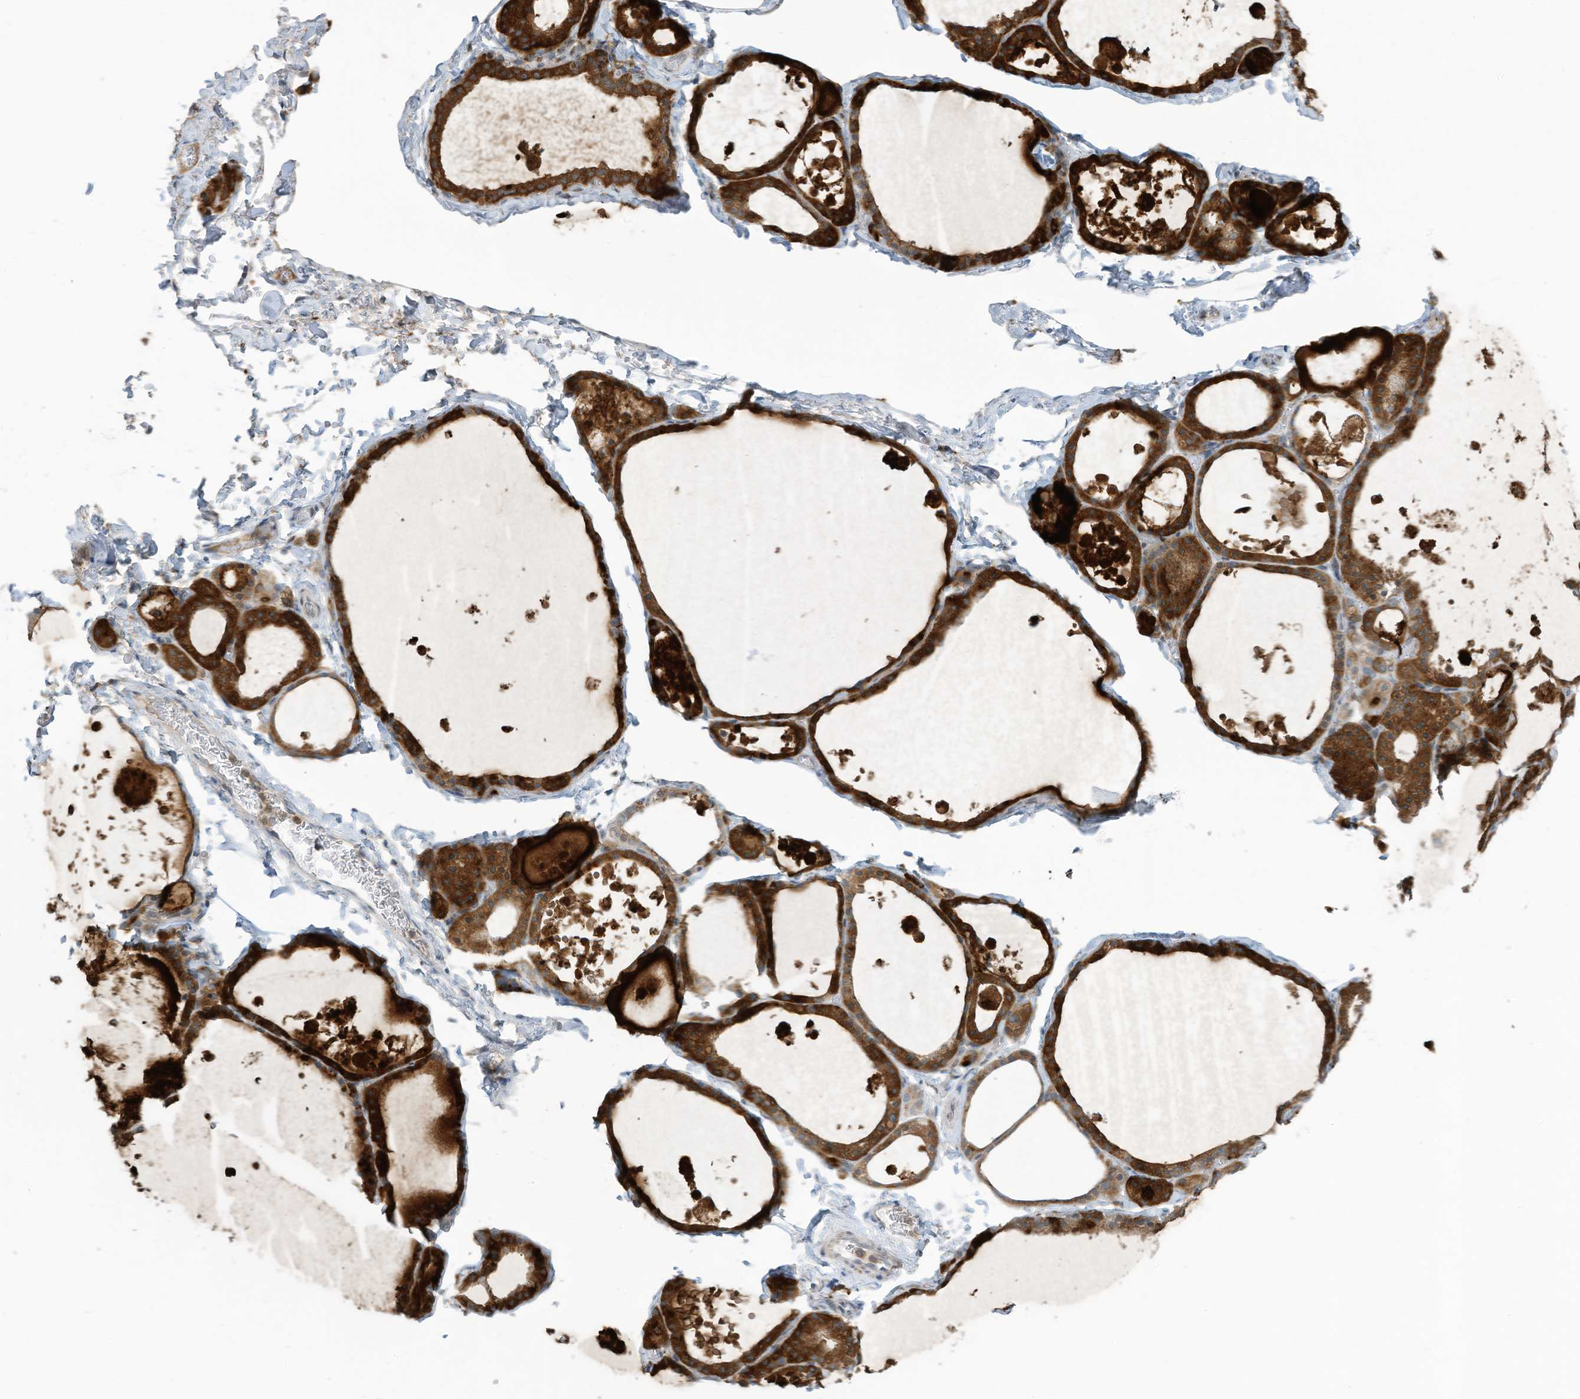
{"staining": {"intensity": "strong", "quantity": "25%-75%", "location": "cytoplasmic/membranous"}, "tissue": "thyroid gland", "cell_type": "Glandular cells", "image_type": "normal", "snomed": [{"axis": "morphology", "description": "Normal tissue, NOS"}, {"axis": "topography", "description": "Thyroid gland"}], "caption": "This is an image of immunohistochemistry staining of benign thyroid gland, which shows strong positivity in the cytoplasmic/membranous of glandular cells.", "gene": "PARVG", "patient": {"sex": "male", "age": 56}}